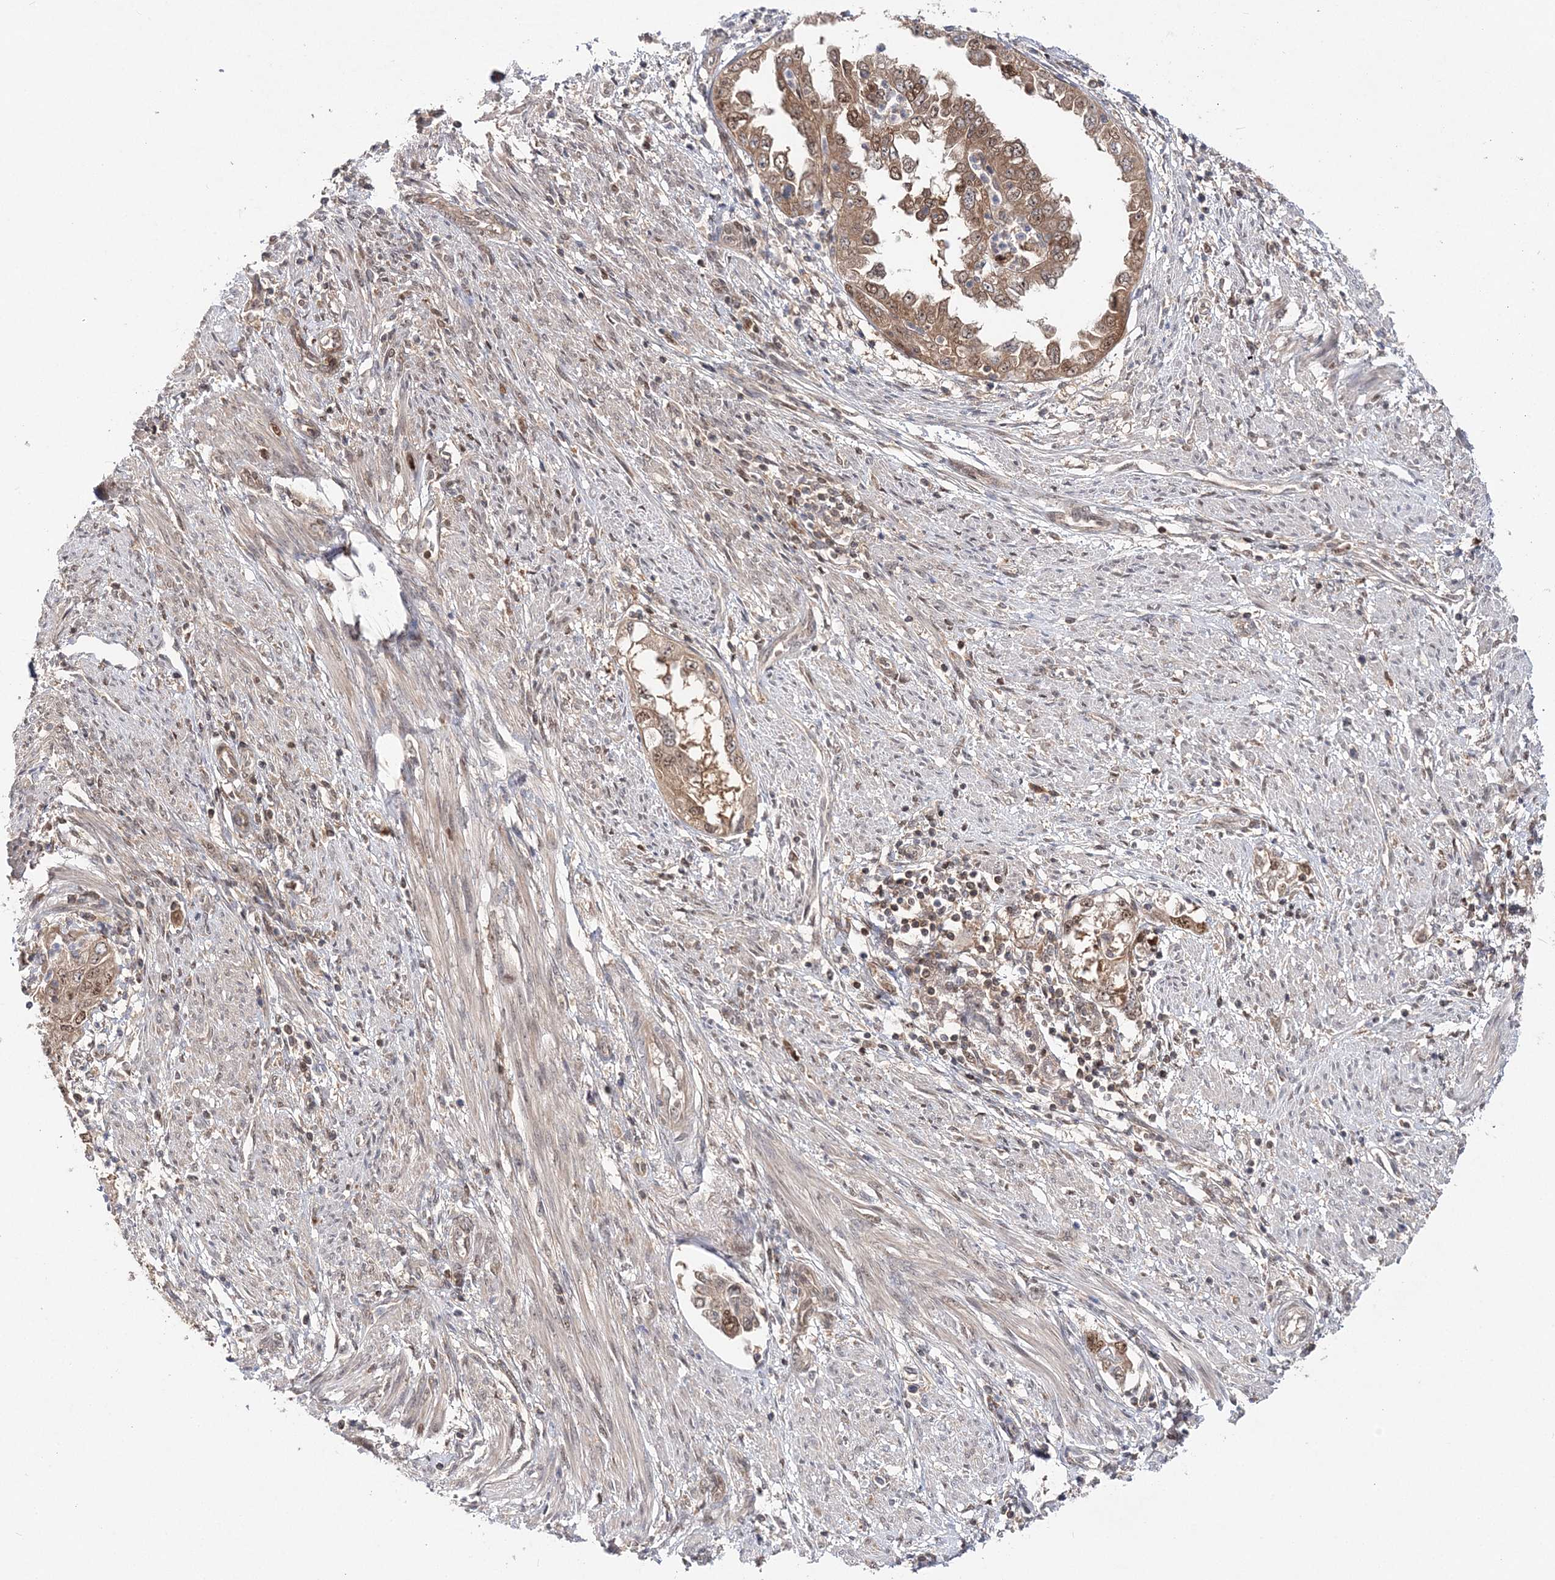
{"staining": {"intensity": "moderate", "quantity": ">75%", "location": "cytoplasmic/membranous,nuclear"}, "tissue": "endometrial cancer", "cell_type": "Tumor cells", "image_type": "cancer", "snomed": [{"axis": "morphology", "description": "Adenocarcinoma, NOS"}, {"axis": "topography", "description": "Endometrium"}], "caption": "Protein staining of endometrial cancer (adenocarcinoma) tissue displays moderate cytoplasmic/membranous and nuclear staining in approximately >75% of tumor cells.", "gene": "NIF3L1", "patient": {"sex": "female", "age": 85}}